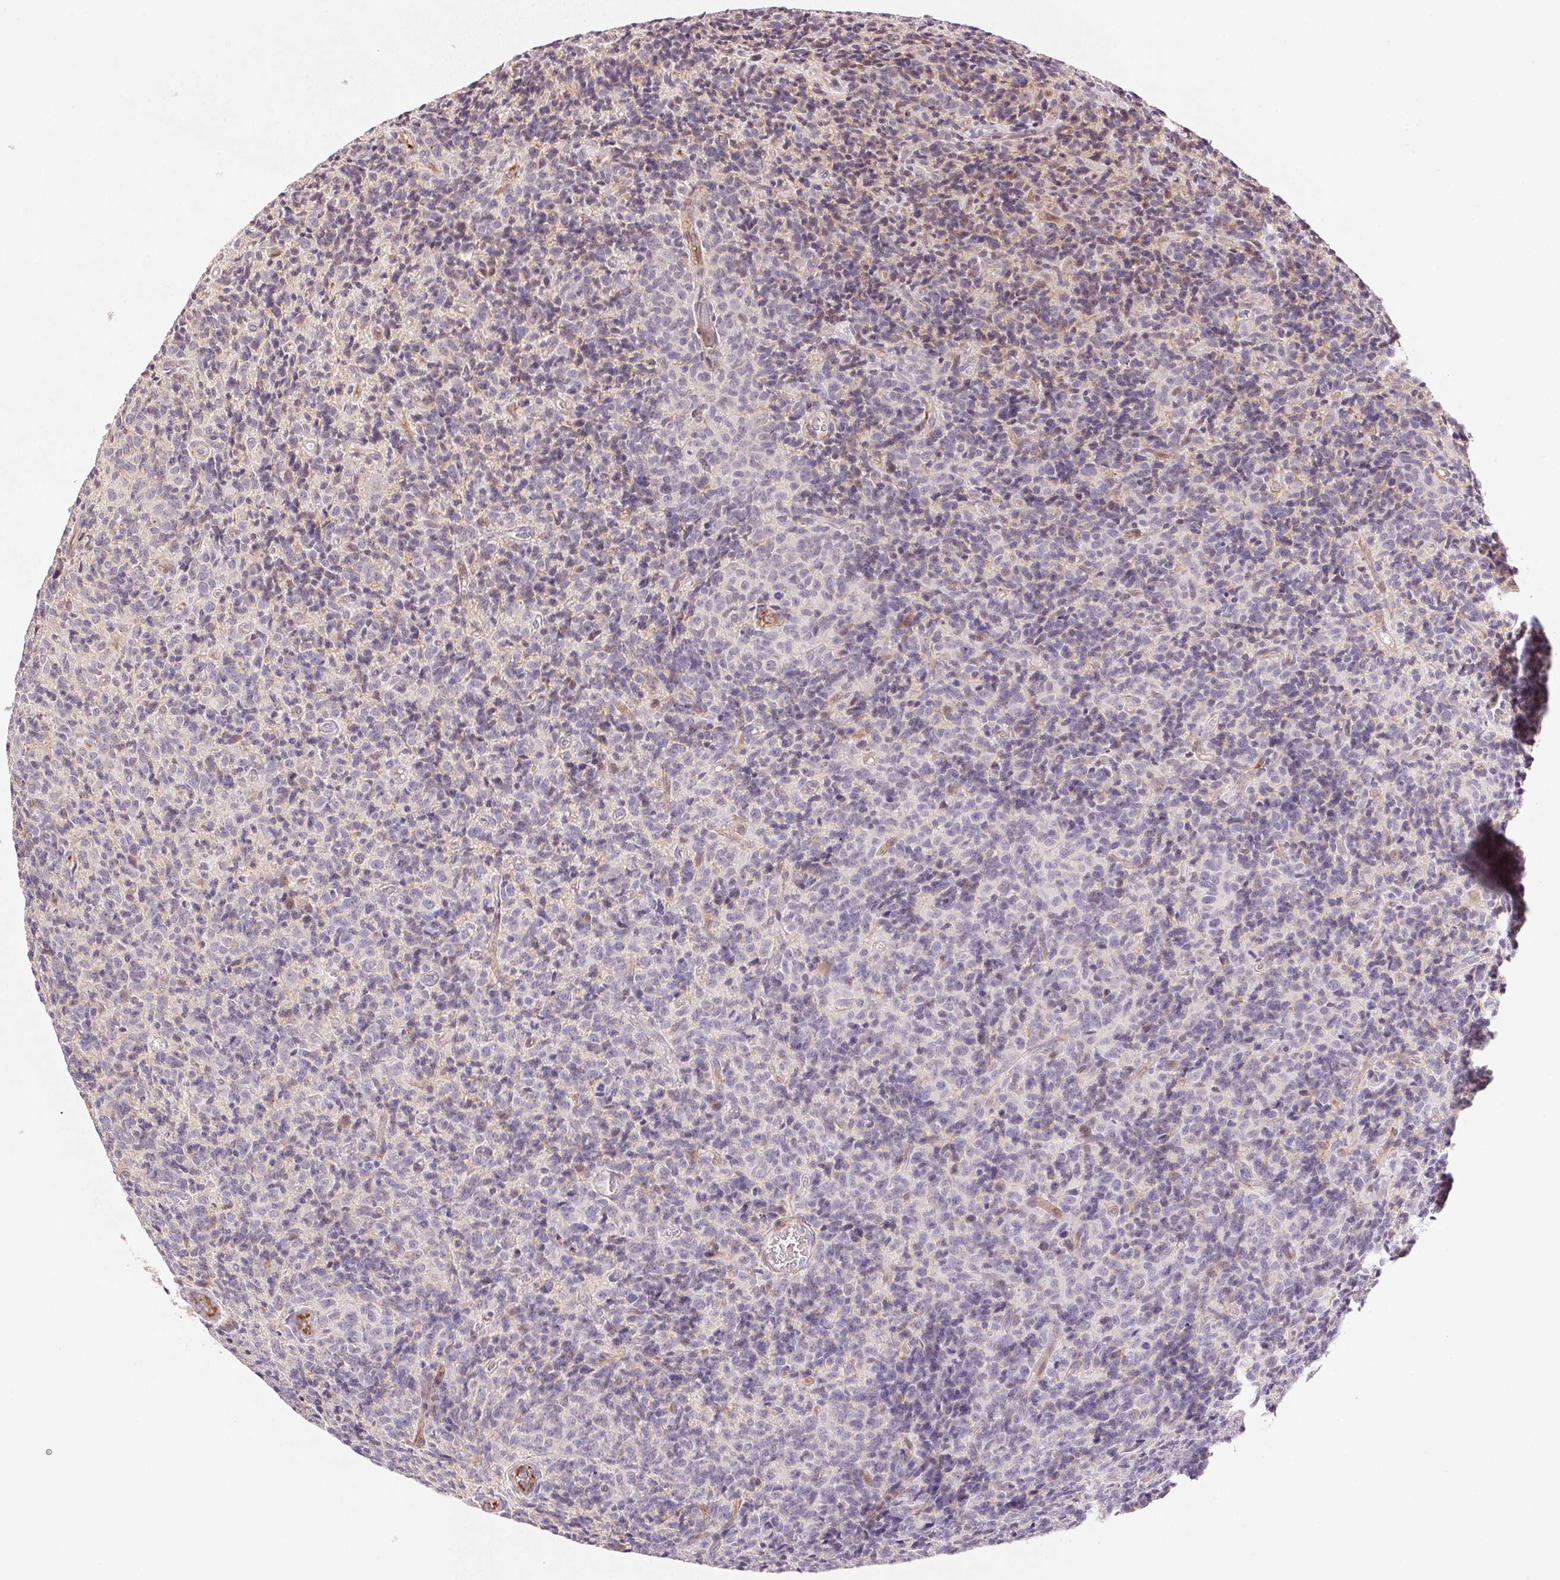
{"staining": {"intensity": "negative", "quantity": "none", "location": "none"}, "tissue": "glioma", "cell_type": "Tumor cells", "image_type": "cancer", "snomed": [{"axis": "morphology", "description": "Glioma, malignant, High grade"}, {"axis": "topography", "description": "Brain"}], "caption": "High magnification brightfield microscopy of glioma stained with DAB (3,3'-diaminobenzidine) (brown) and counterstained with hematoxylin (blue): tumor cells show no significant positivity.", "gene": "GYG2", "patient": {"sex": "male", "age": 76}}